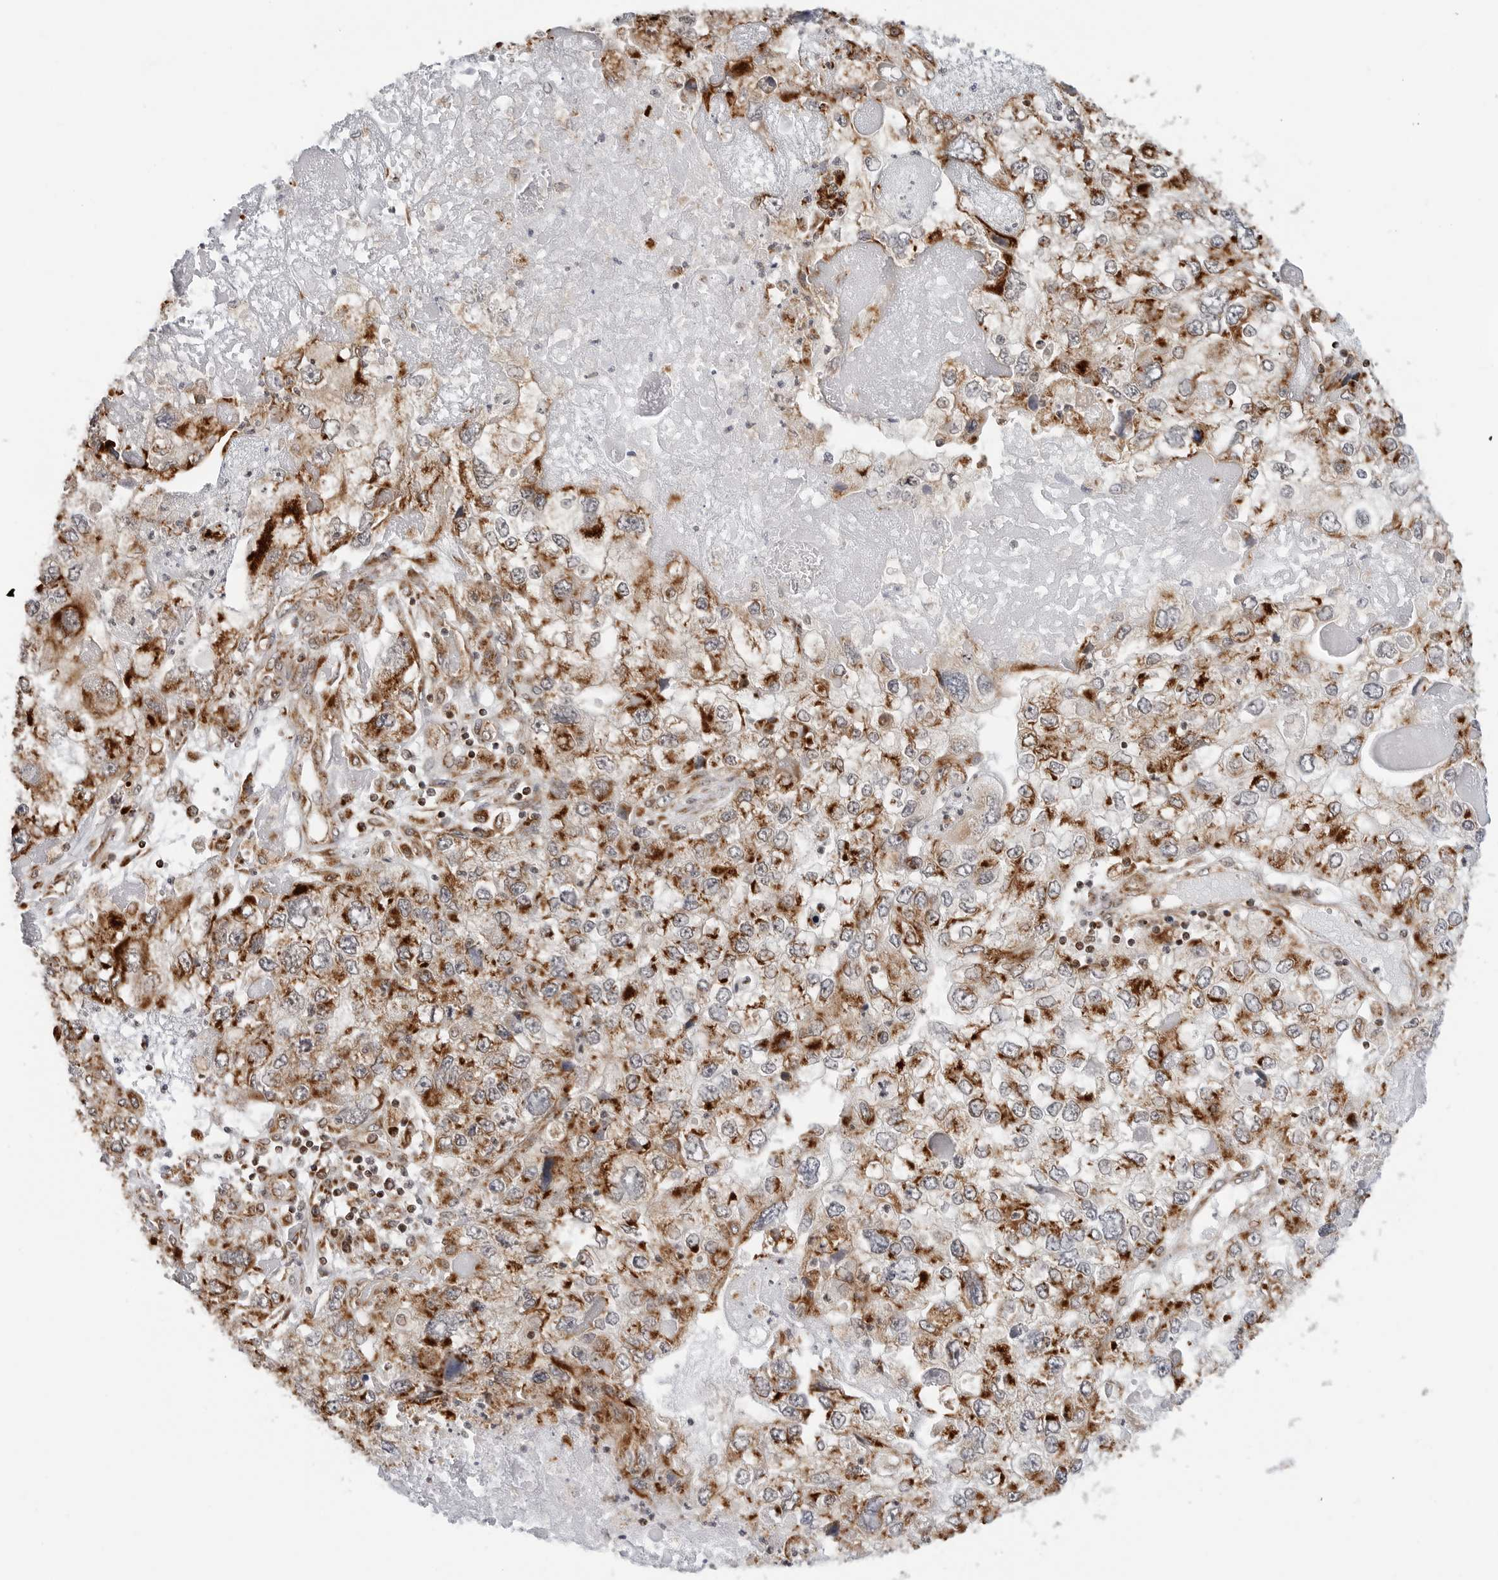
{"staining": {"intensity": "strong", "quantity": "25%-75%", "location": "cytoplasmic/membranous"}, "tissue": "endometrial cancer", "cell_type": "Tumor cells", "image_type": "cancer", "snomed": [{"axis": "morphology", "description": "Adenocarcinoma, NOS"}, {"axis": "topography", "description": "Endometrium"}], "caption": "Protein expression analysis of endometrial cancer reveals strong cytoplasmic/membranous positivity in approximately 25%-75% of tumor cells. (DAB (3,3'-diaminobenzidine) IHC, brown staining for protein, blue staining for nuclei).", "gene": "POLR3GL", "patient": {"sex": "female", "age": 49}}